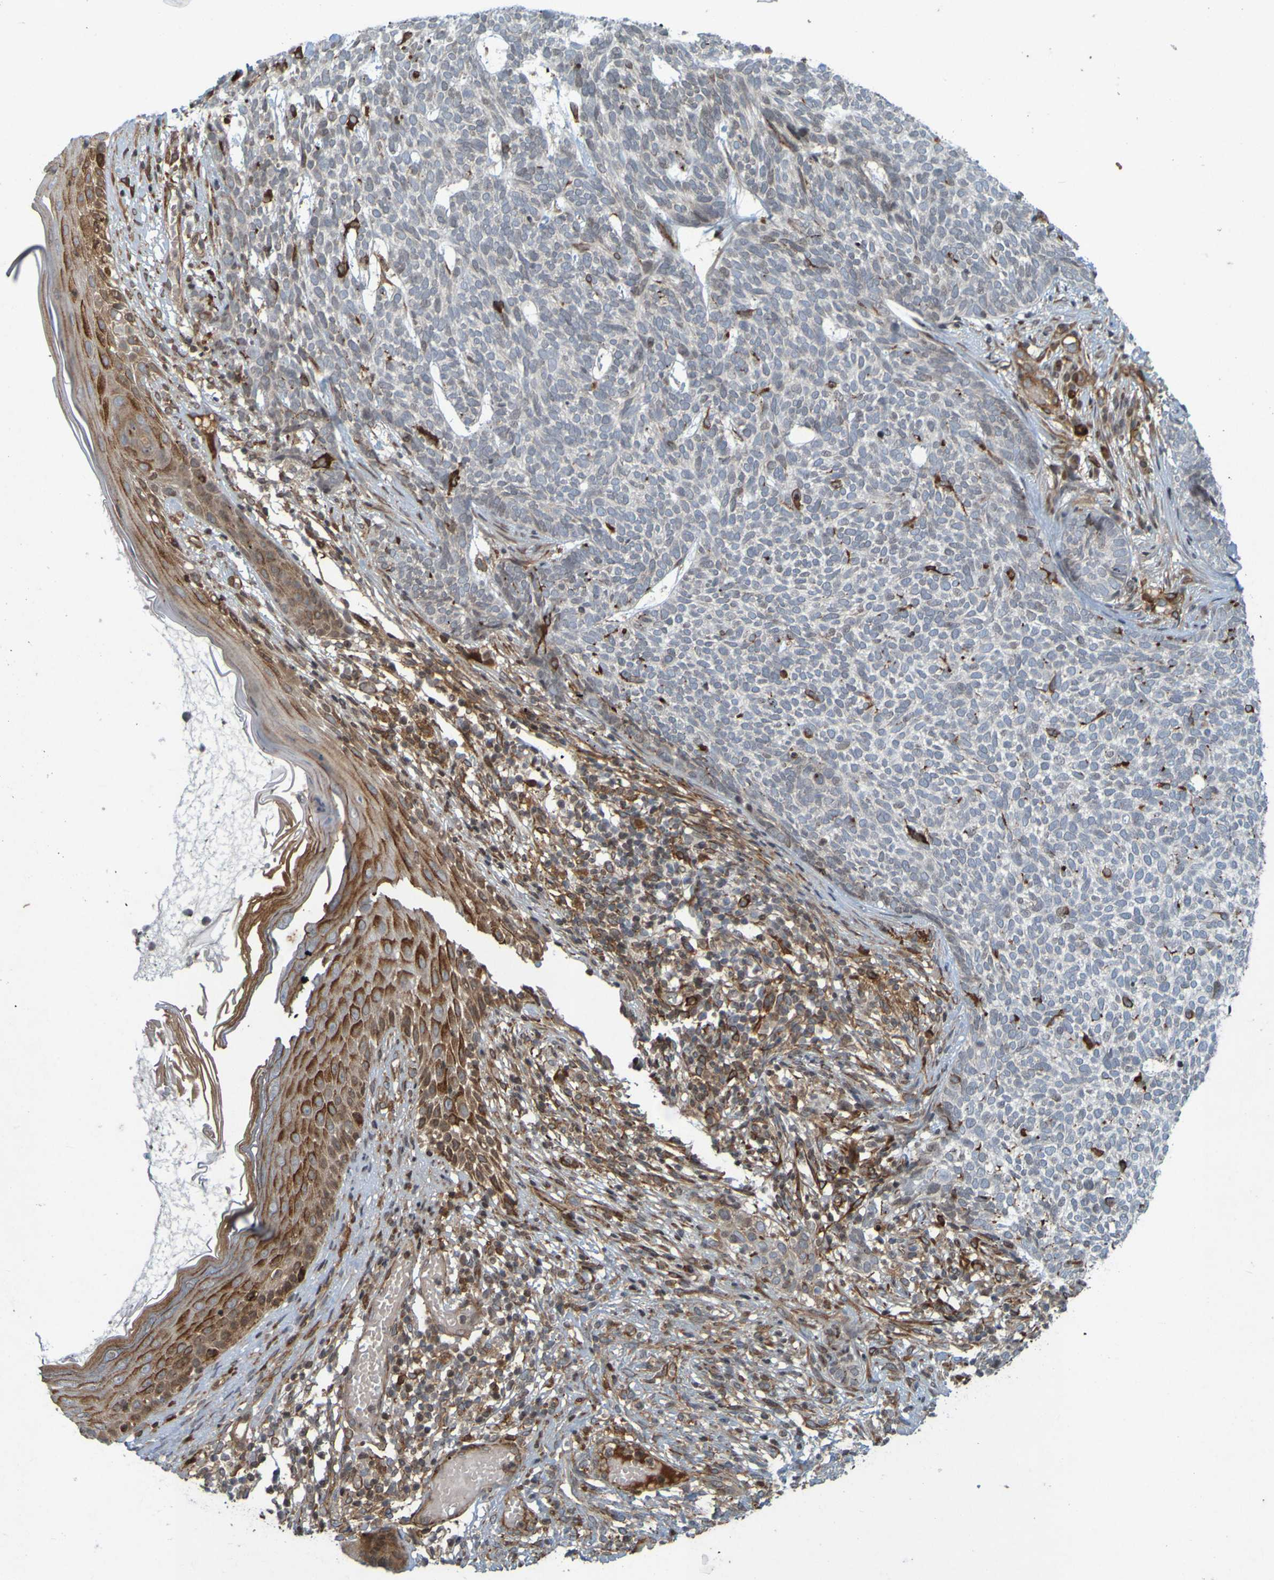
{"staining": {"intensity": "negative", "quantity": "none", "location": "none"}, "tissue": "skin cancer", "cell_type": "Tumor cells", "image_type": "cancer", "snomed": [{"axis": "morphology", "description": "Basal cell carcinoma"}, {"axis": "topography", "description": "Skin"}], "caption": "Basal cell carcinoma (skin) stained for a protein using immunohistochemistry reveals no positivity tumor cells.", "gene": "GUCY1A1", "patient": {"sex": "female", "age": 84}}